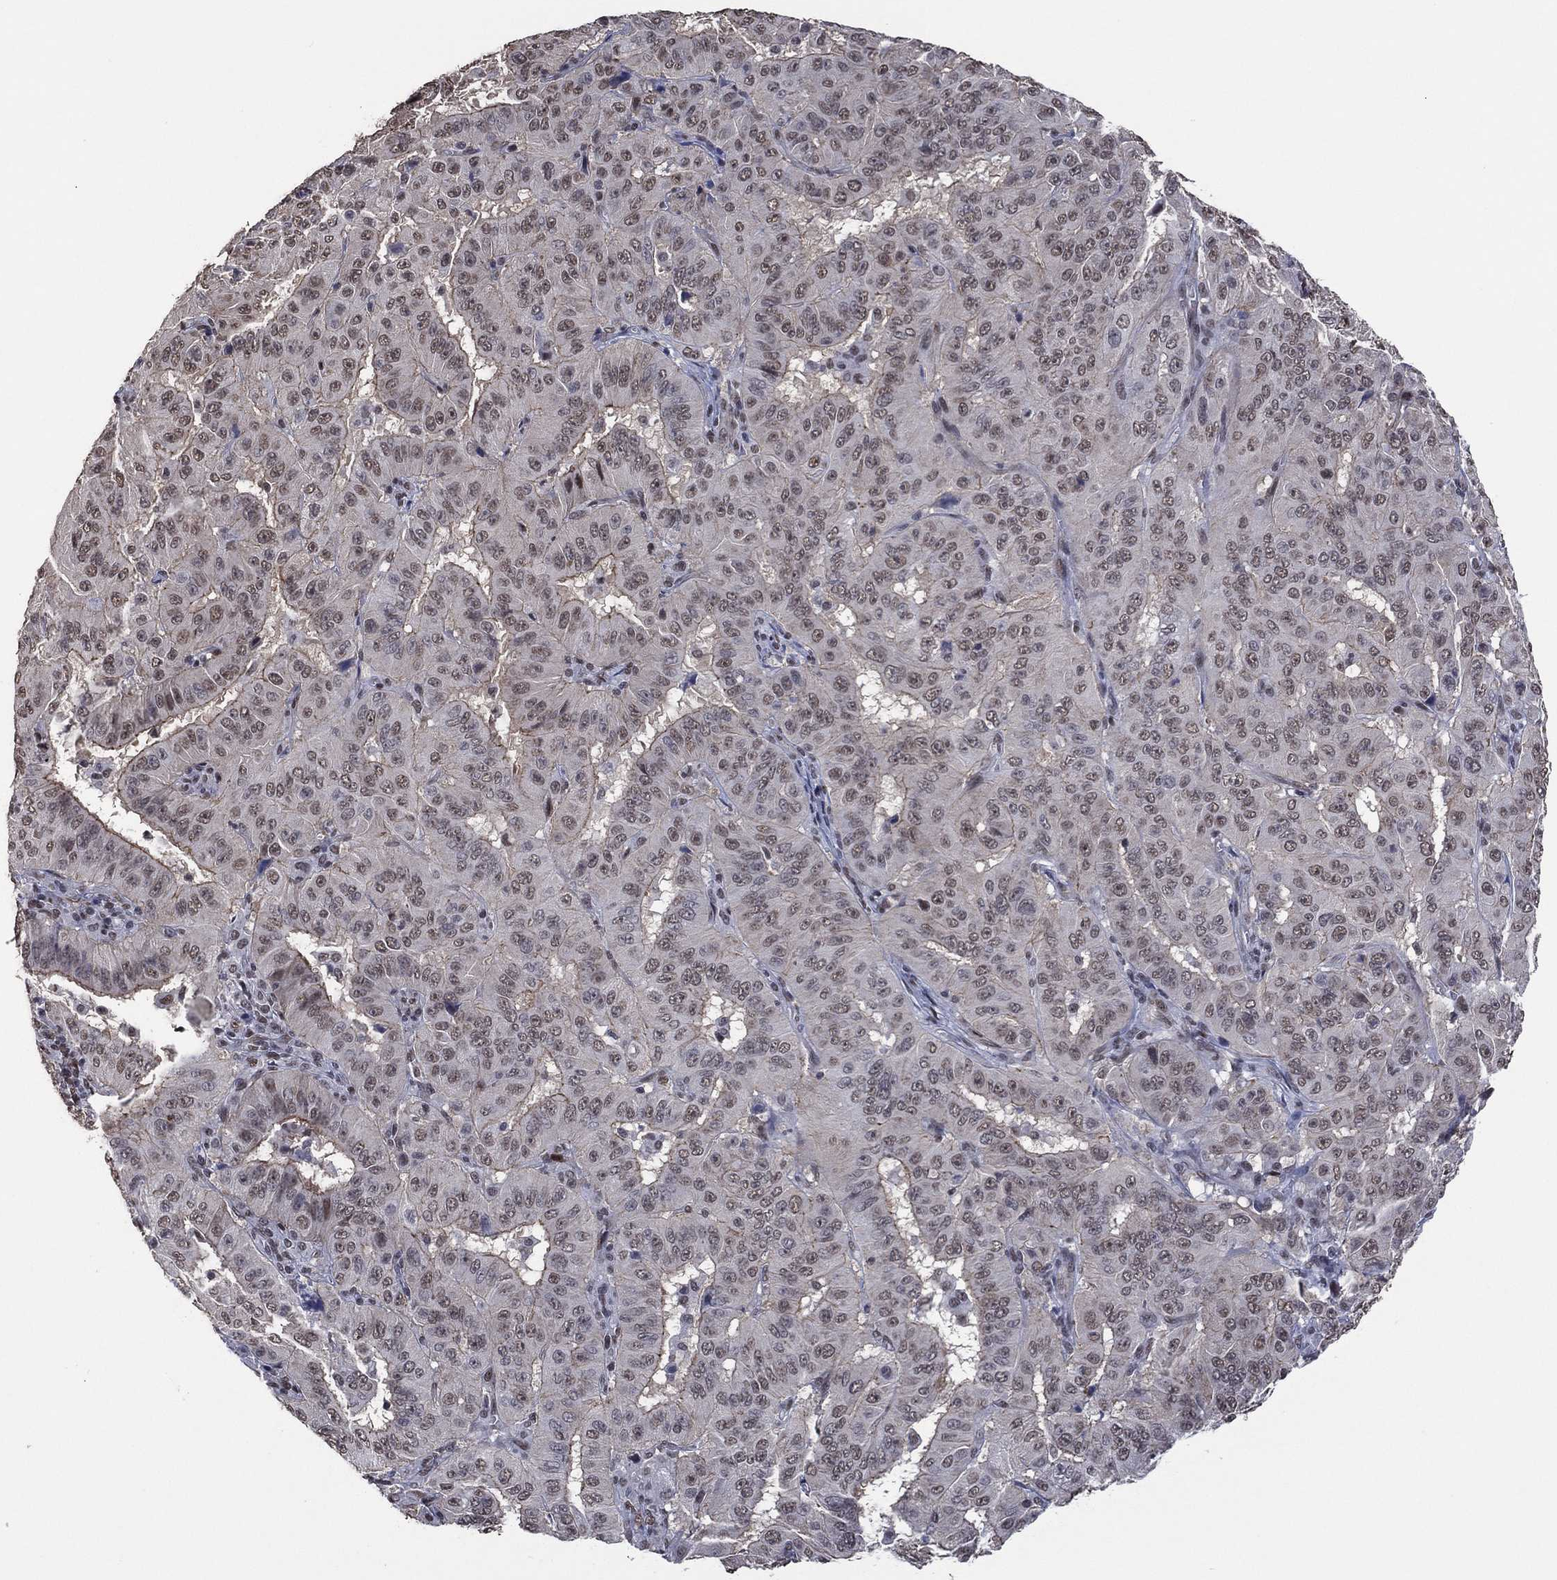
{"staining": {"intensity": "weak", "quantity": "<25%", "location": "nuclear"}, "tissue": "pancreatic cancer", "cell_type": "Tumor cells", "image_type": "cancer", "snomed": [{"axis": "morphology", "description": "Adenocarcinoma, NOS"}, {"axis": "topography", "description": "Pancreas"}], "caption": "This photomicrograph is of adenocarcinoma (pancreatic) stained with IHC to label a protein in brown with the nuclei are counter-stained blue. There is no positivity in tumor cells. (DAB immunohistochemistry, high magnification).", "gene": "EHMT1", "patient": {"sex": "male", "age": 63}}